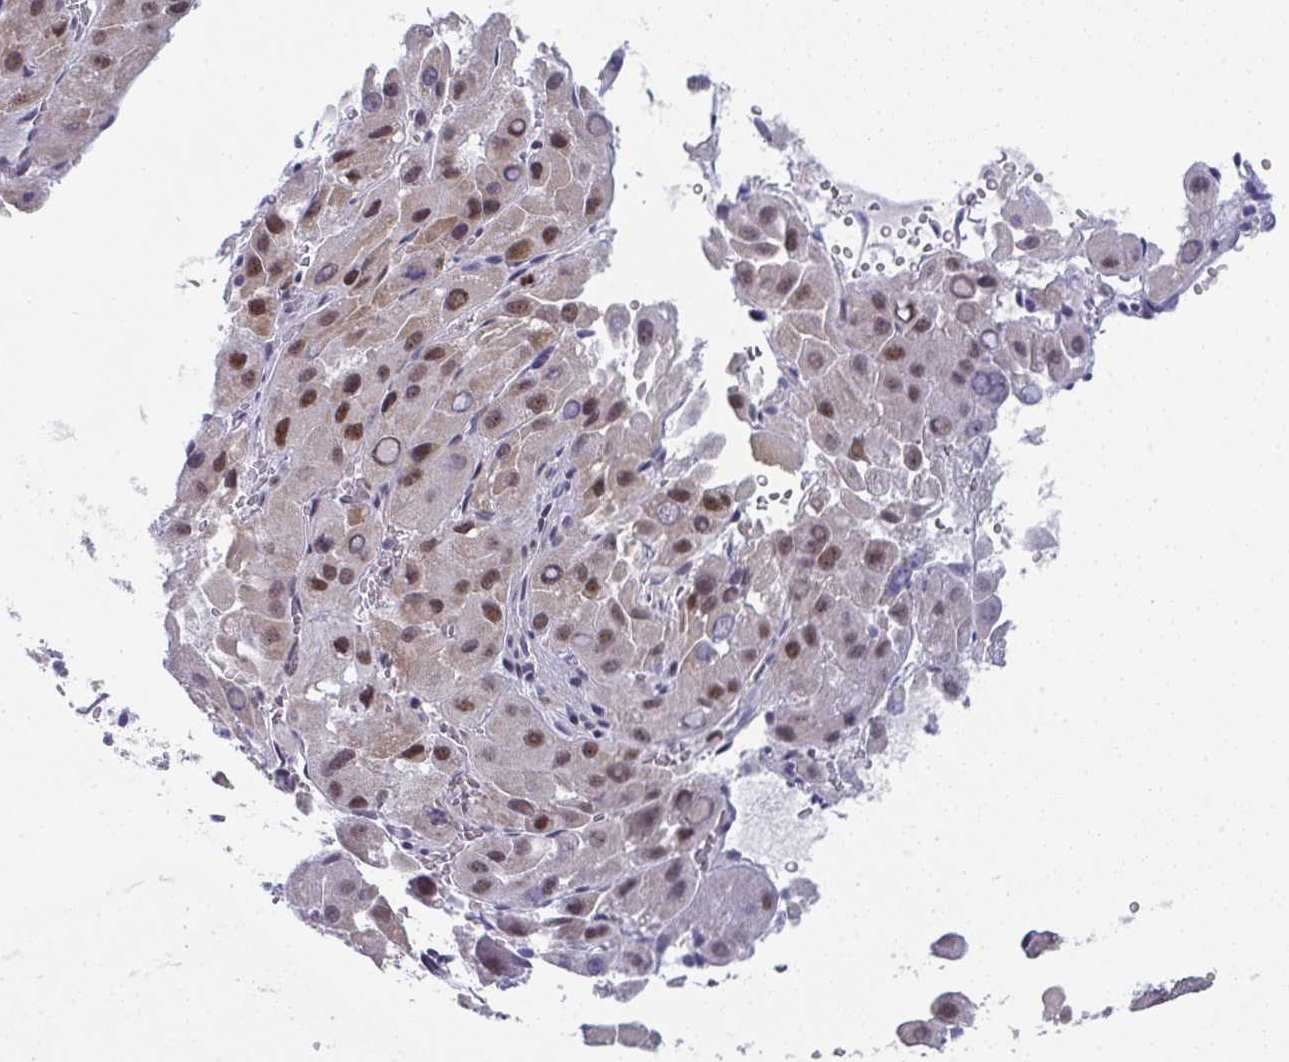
{"staining": {"intensity": "moderate", "quantity": ">75%", "location": "nuclear"}, "tissue": "liver cancer", "cell_type": "Tumor cells", "image_type": "cancer", "snomed": [{"axis": "morphology", "description": "Carcinoma, Hepatocellular, NOS"}, {"axis": "topography", "description": "Liver"}], "caption": "Tumor cells show medium levels of moderate nuclear expression in approximately >75% of cells in liver hepatocellular carcinoma.", "gene": "JDP2", "patient": {"sex": "male", "age": 27}}